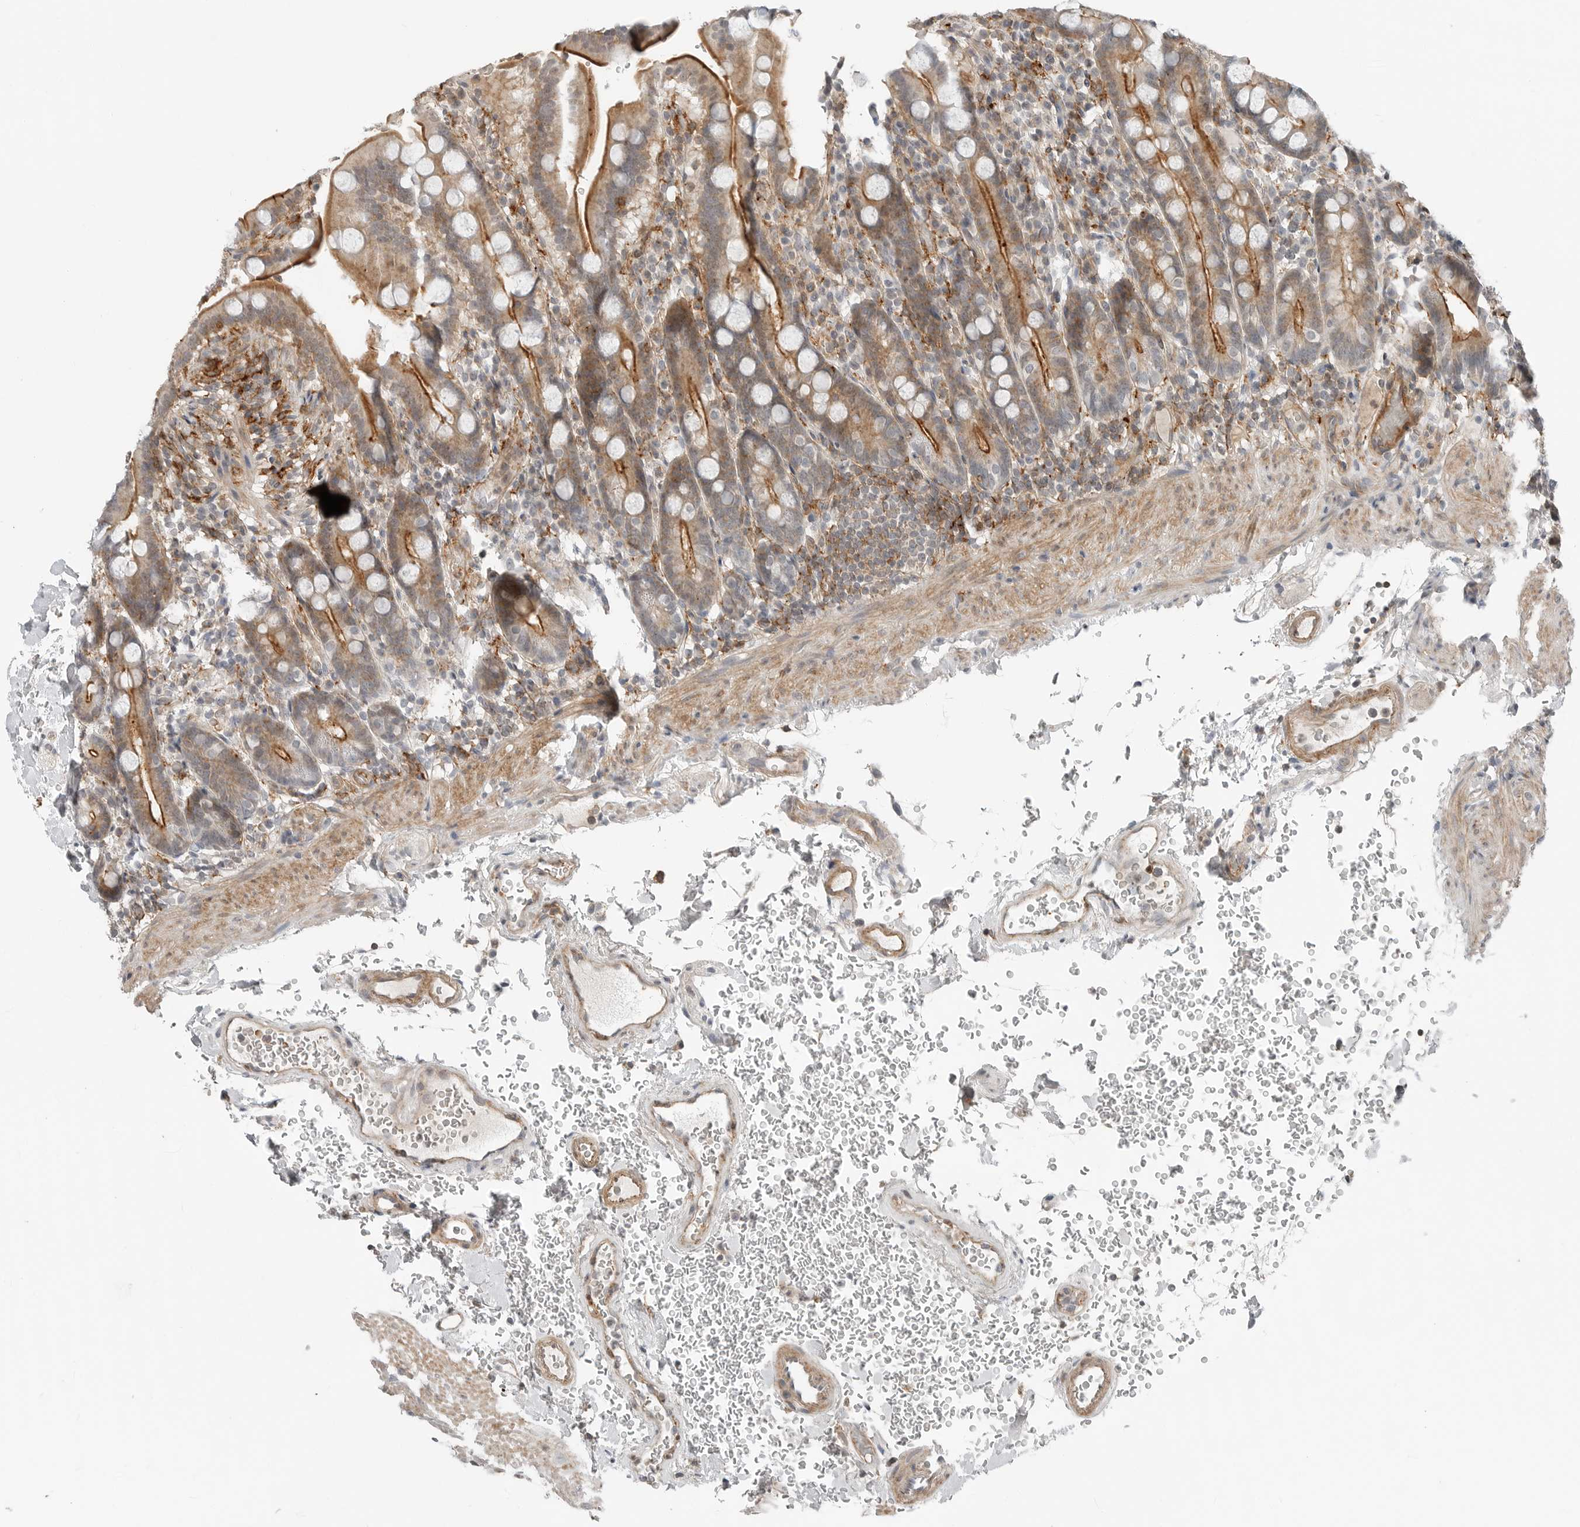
{"staining": {"intensity": "strong", "quantity": ">75%", "location": "cytoplasmic/membranous"}, "tissue": "duodenum", "cell_type": "Glandular cells", "image_type": "normal", "snomed": [{"axis": "morphology", "description": "Normal tissue, NOS"}, {"axis": "topography", "description": "Duodenum"}], "caption": "Protein staining of unremarkable duodenum displays strong cytoplasmic/membranous positivity in about >75% of glandular cells. (DAB (3,3'-diaminobenzidine) = brown stain, brightfield microscopy at high magnification).", "gene": "LEFTY2", "patient": {"sex": "male", "age": 54}}